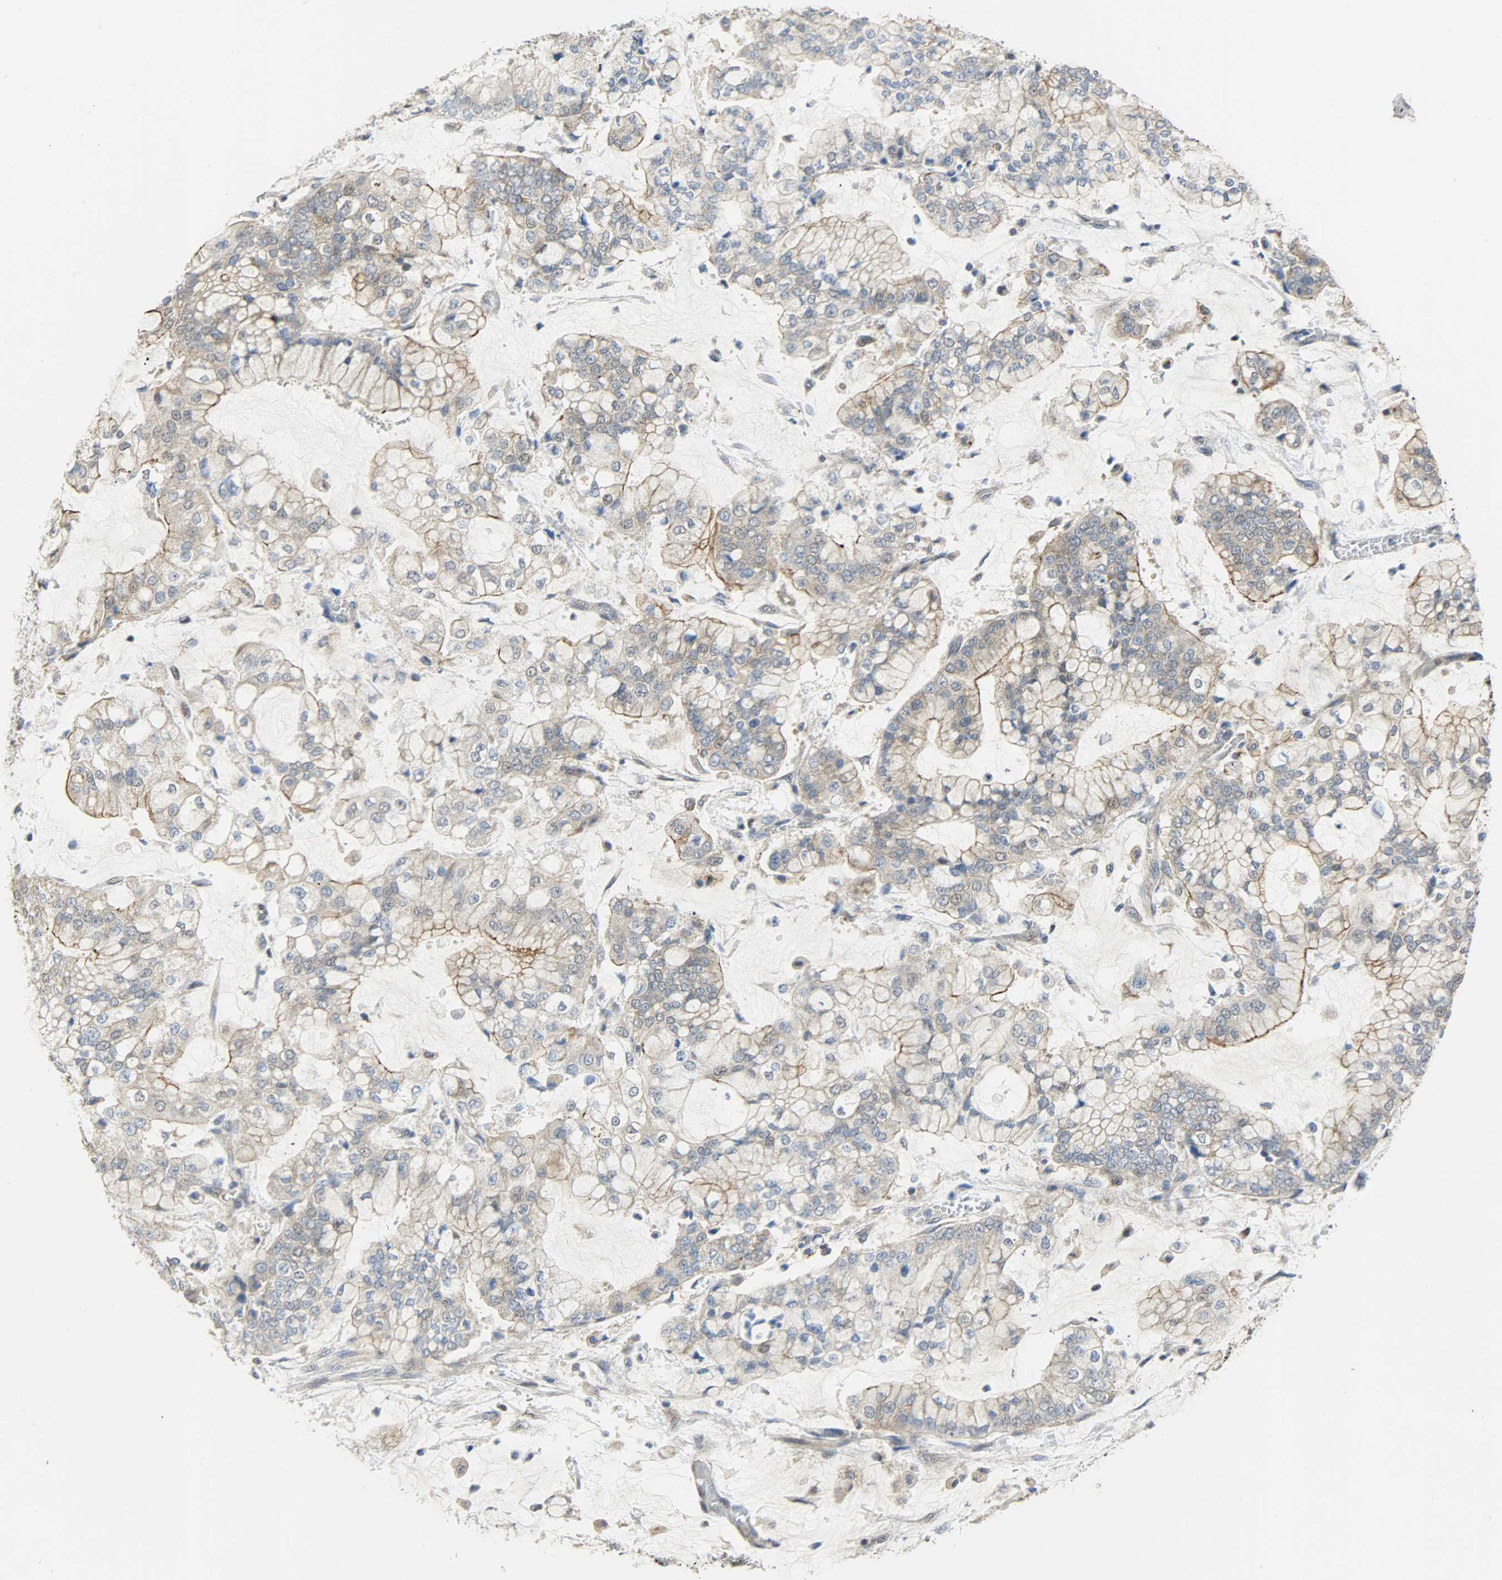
{"staining": {"intensity": "moderate", "quantity": ">75%", "location": "cytoplasmic/membranous"}, "tissue": "stomach cancer", "cell_type": "Tumor cells", "image_type": "cancer", "snomed": [{"axis": "morphology", "description": "Normal tissue, NOS"}, {"axis": "morphology", "description": "Adenocarcinoma, NOS"}, {"axis": "topography", "description": "Stomach, upper"}, {"axis": "topography", "description": "Stomach"}], "caption": "Protein analysis of stomach cancer tissue shows moderate cytoplasmic/membranous staining in about >75% of tumor cells.", "gene": "GIT2", "patient": {"sex": "male", "age": 76}}